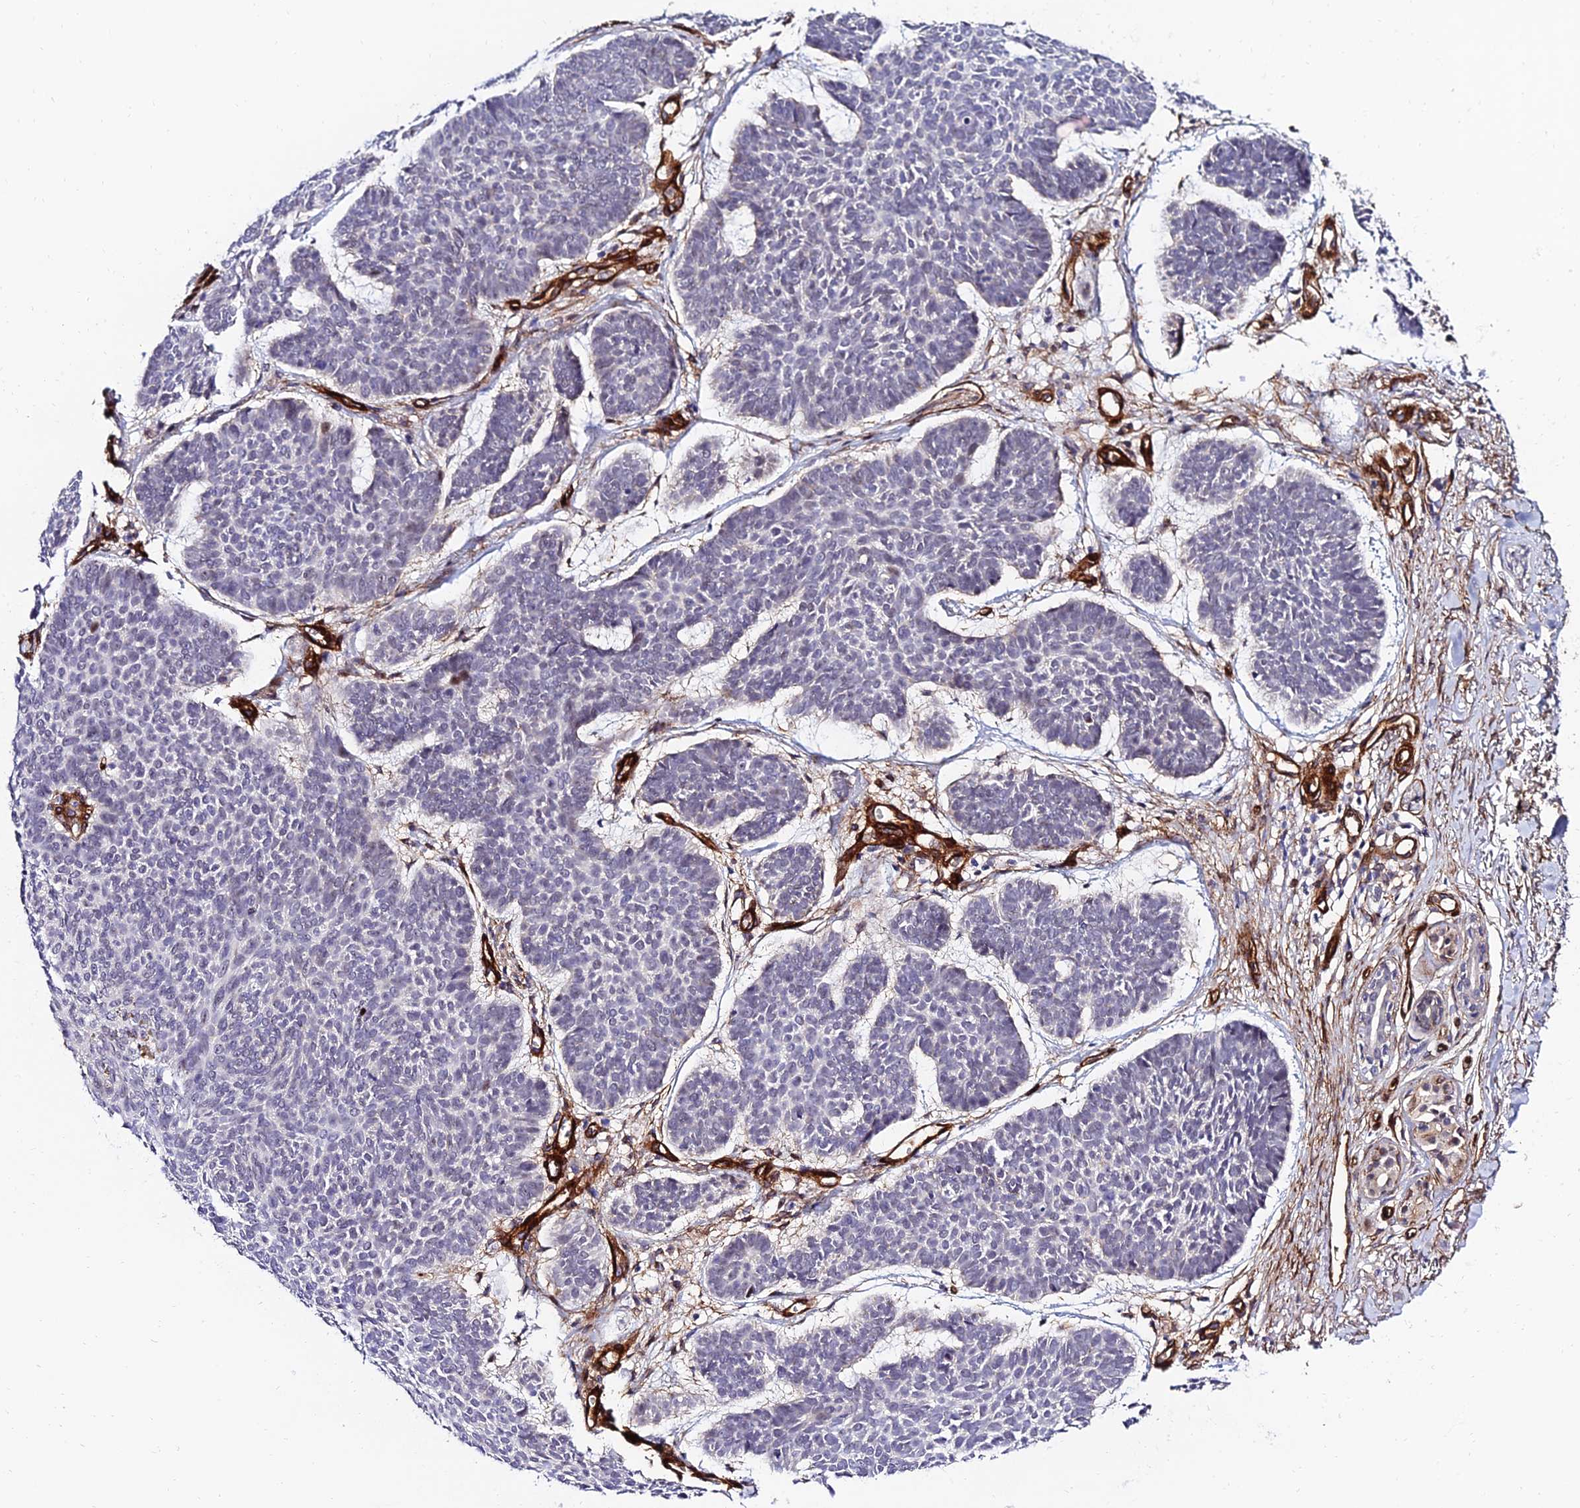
{"staining": {"intensity": "weak", "quantity": "<25%", "location": "cytoplasmic/membranous"}, "tissue": "skin cancer", "cell_type": "Tumor cells", "image_type": "cancer", "snomed": [{"axis": "morphology", "description": "Basal cell carcinoma"}, {"axis": "topography", "description": "Skin"}], "caption": "The photomicrograph reveals no staining of tumor cells in skin cancer (basal cell carcinoma).", "gene": "ALDH3B2", "patient": {"sex": "female", "age": 74}}